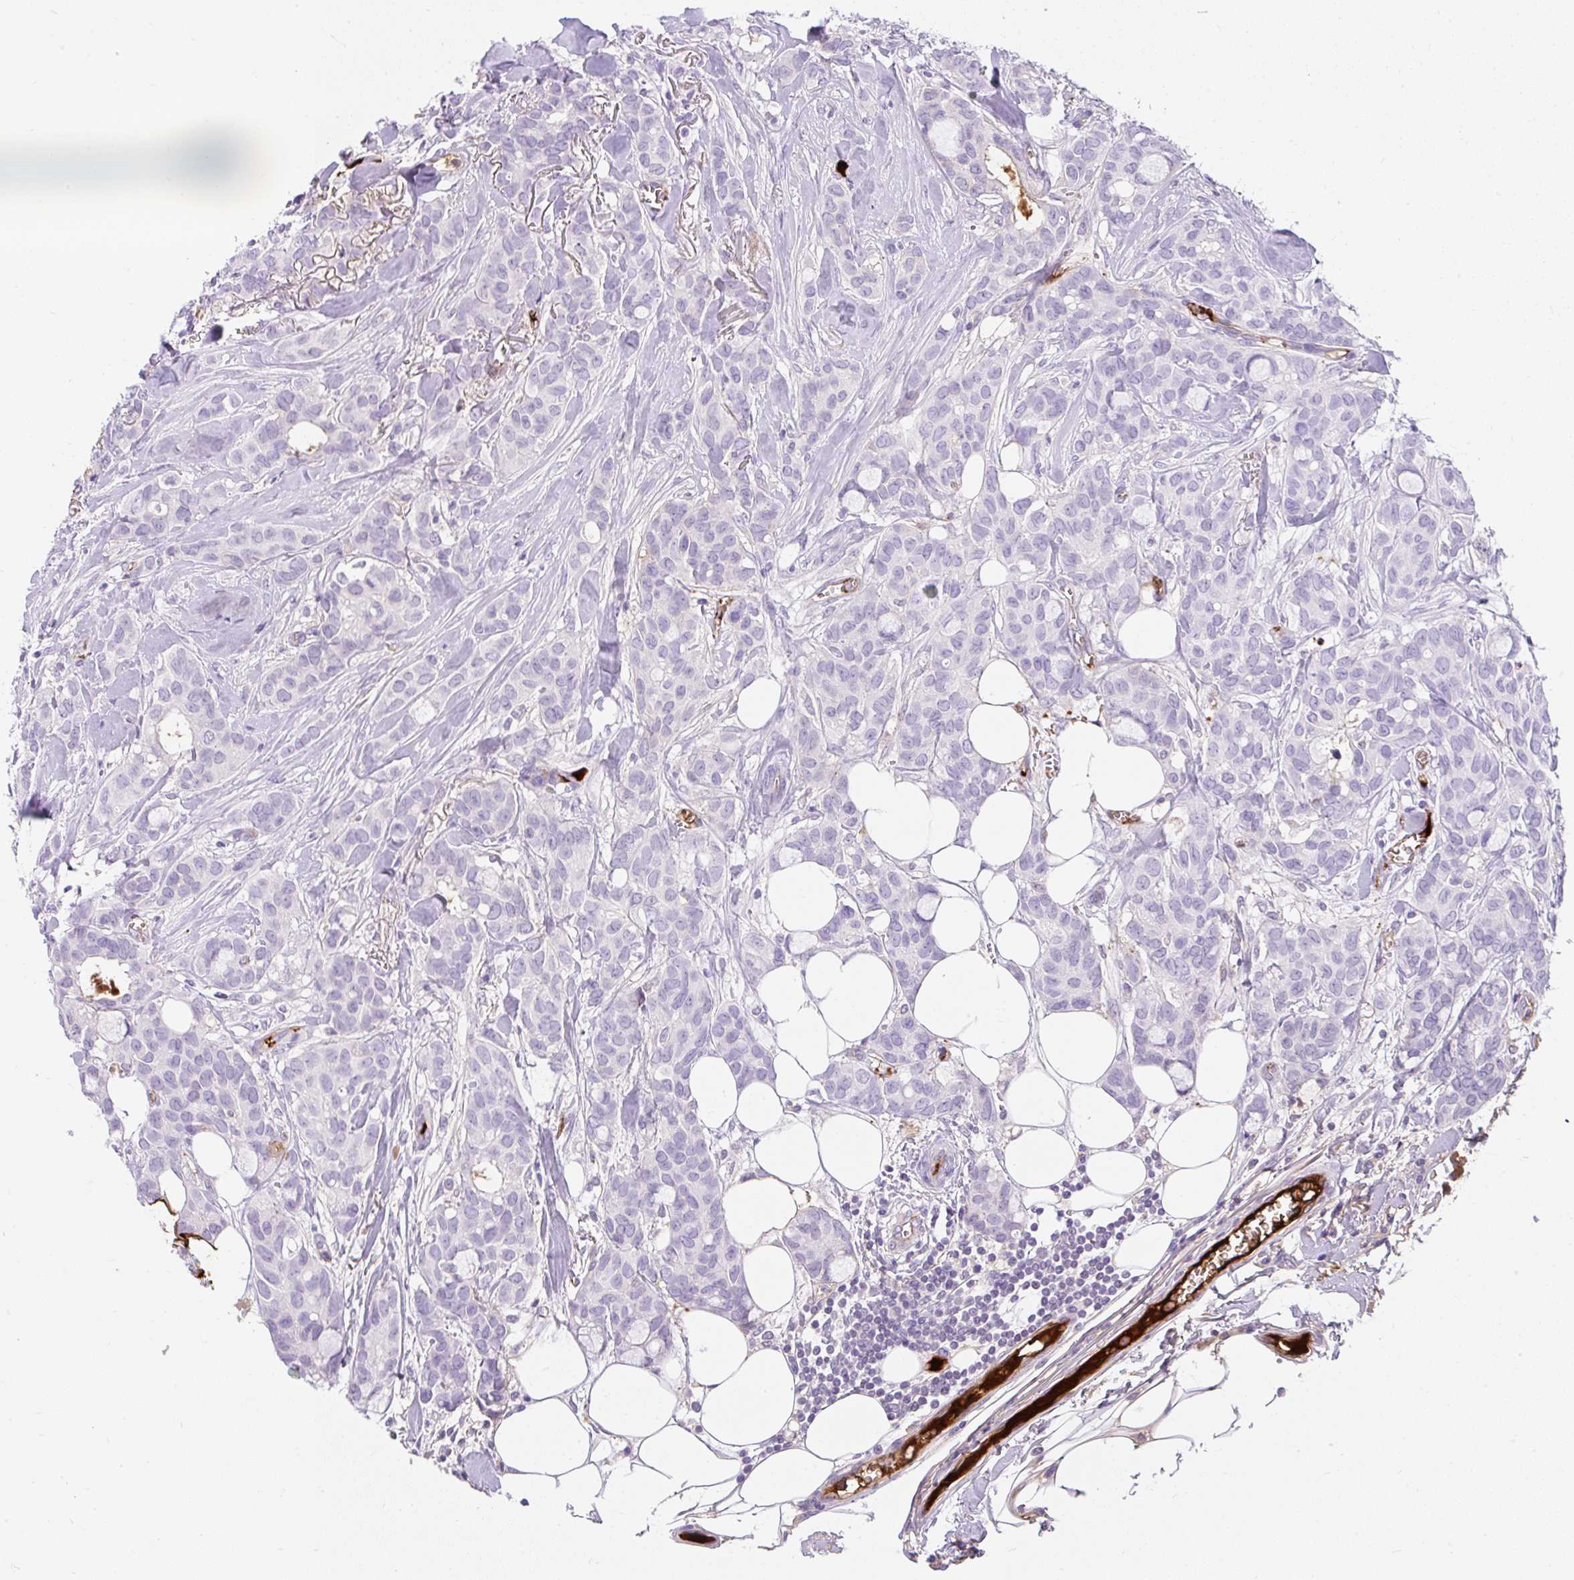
{"staining": {"intensity": "negative", "quantity": "none", "location": "none"}, "tissue": "breast cancer", "cell_type": "Tumor cells", "image_type": "cancer", "snomed": [{"axis": "morphology", "description": "Duct carcinoma"}, {"axis": "topography", "description": "Breast"}], "caption": "Tumor cells show no significant protein staining in breast cancer (infiltrating ductal carcinoma).", "gene": "APOC4-APOC2", "patient": {"sex": "female", "age": 84}}